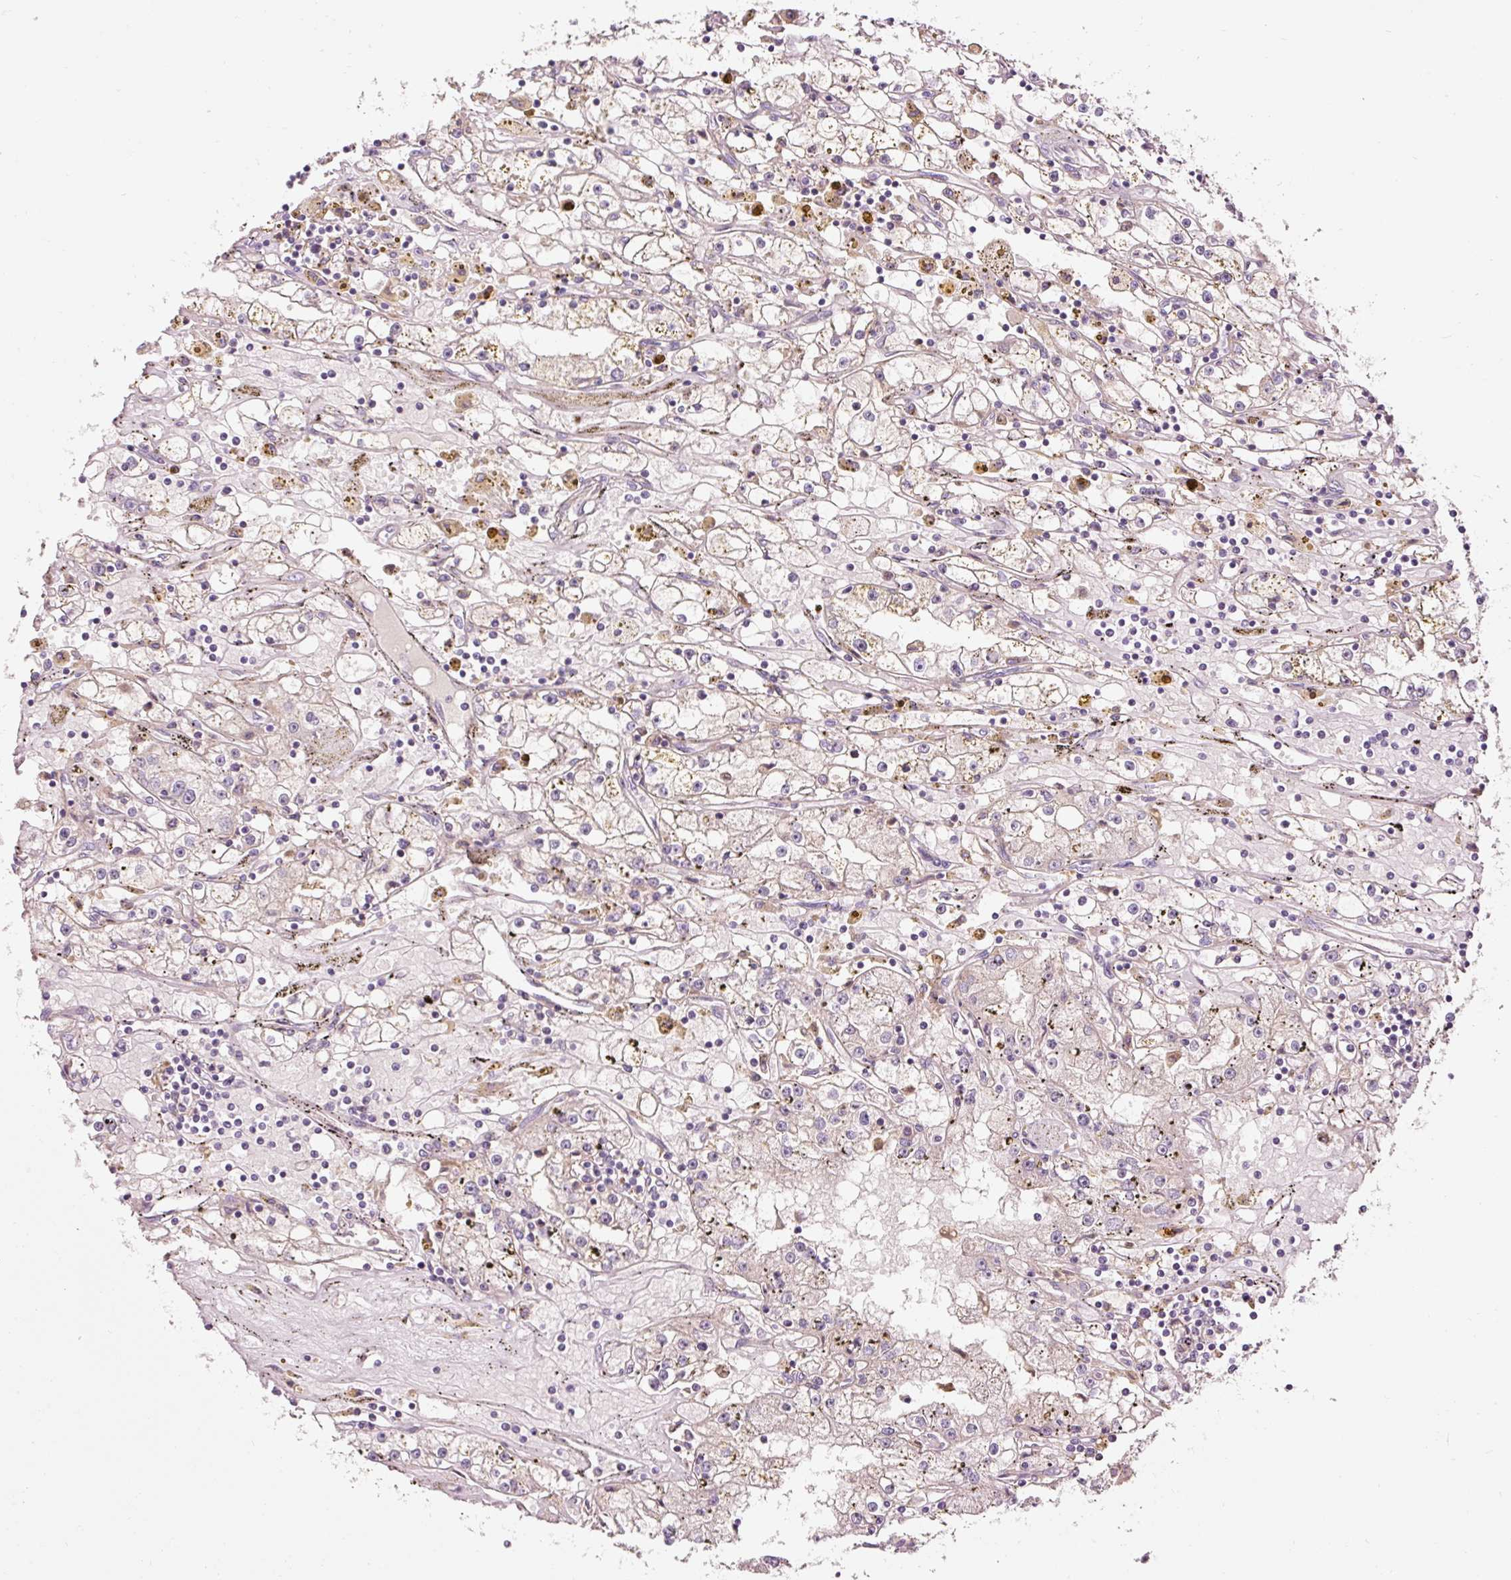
{"staining": {"intensity": "negative", "quantity": "none", "location": "none"}, "tissue": "renal cancer", "cell_type": "Tumor cells", "image_type": "cancer", "snomed": [{"axis": "morphology", "description": "Adenocarcinoma, NOS"}, {"axis": "topography", "description": "Kidney"}], "caption": "Immunohistochemical staining of human renal cancer demonstrates no significant staining in tumor cells.", "gene": "NAPA", "patient": {"sex": "male", "age": 56}}